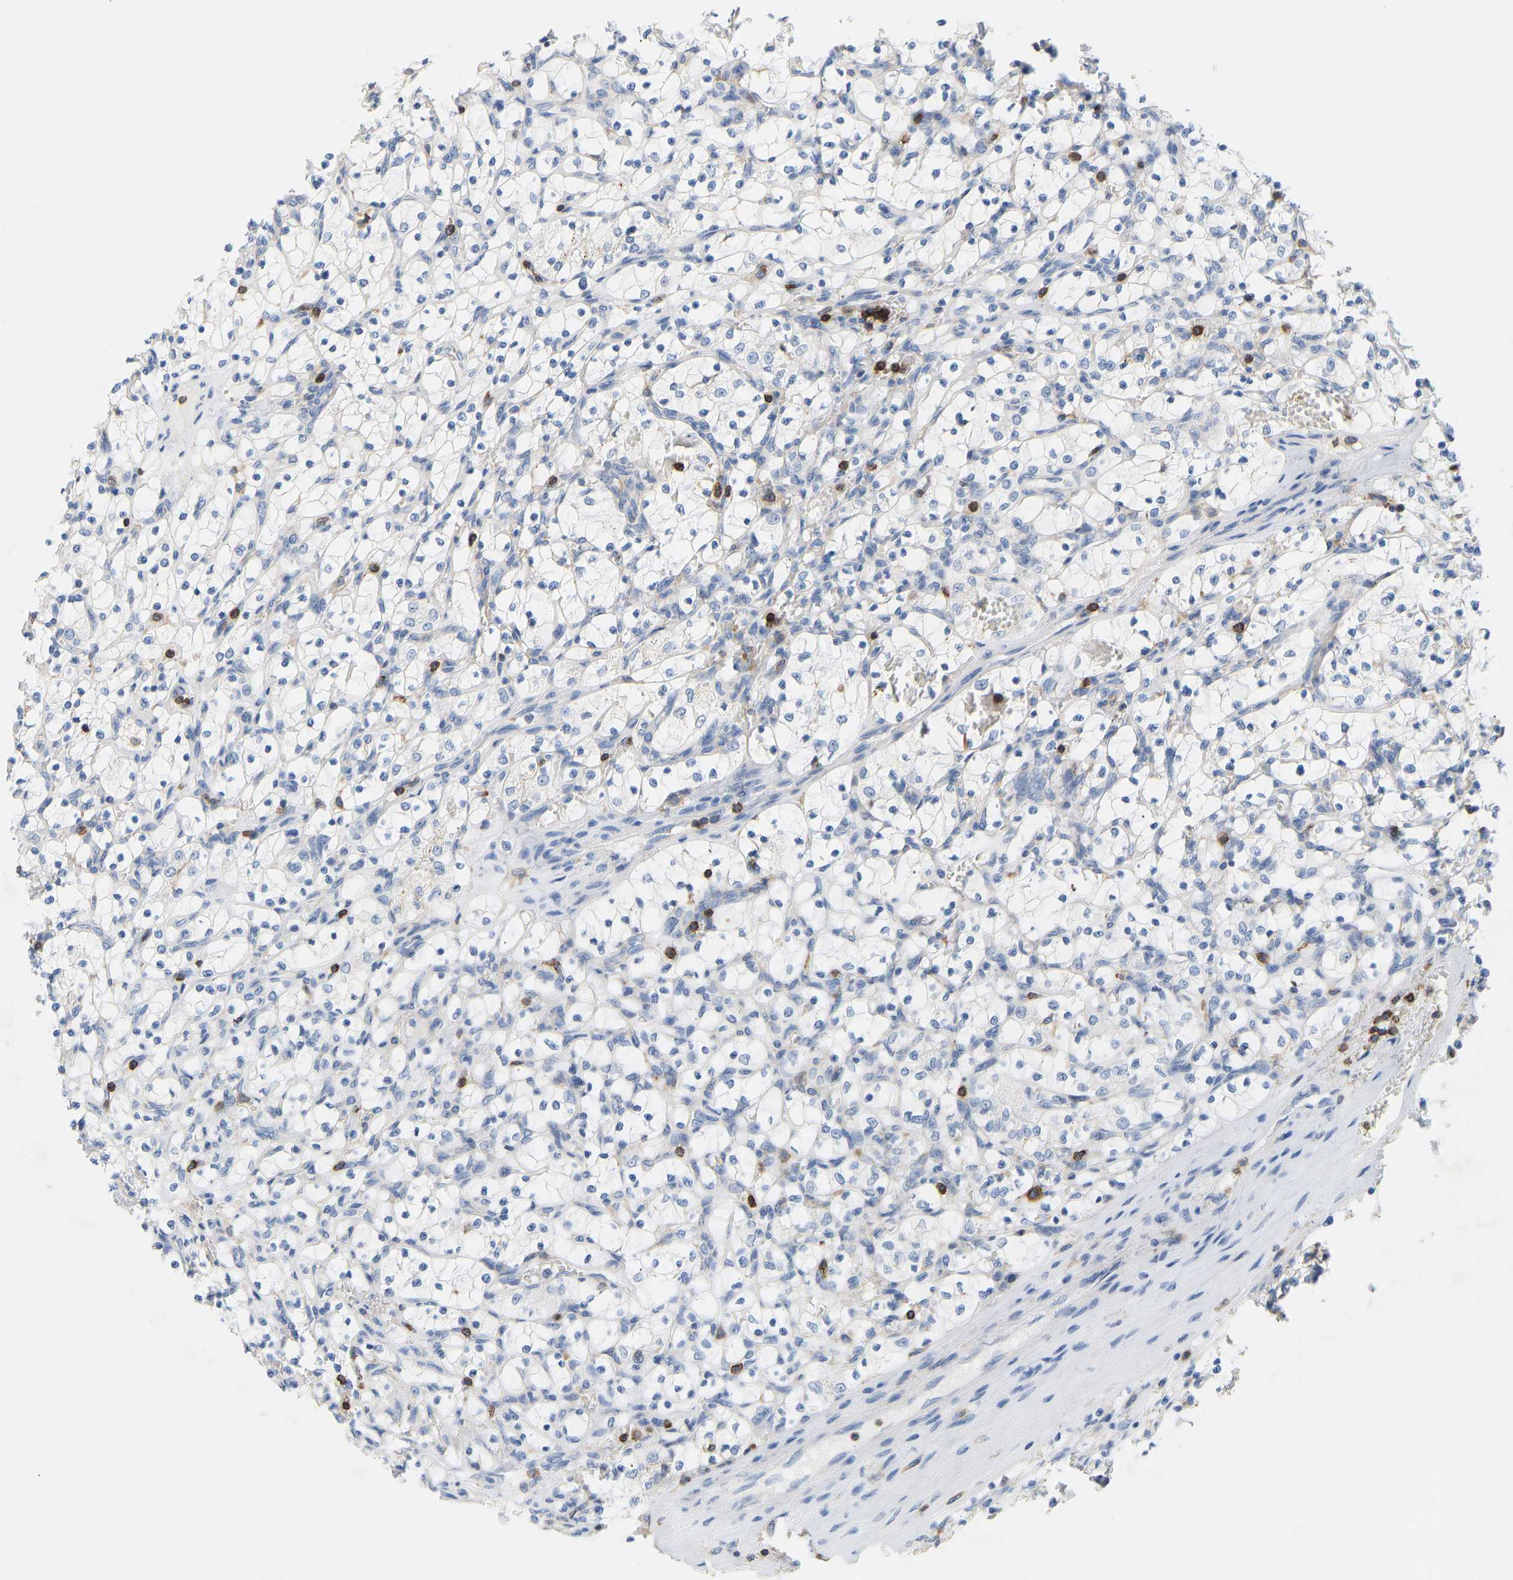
{"staining": {"intensity": "negative", "quantity": "none", "location": "none"}, "tissue": "renal cancer", "cell_type": "Tumor cells", "image_type": "cancer", "snomed": [{"axis": "morphology", "description": "Adenocarcinoma, NOS"}, {"axis": "topography", "description": "Kidney"}], "caption": "The image shows no staining of tumor cells in renal cancer. (Stains: DAB (3,3'-diaminobenzidine) immunohistochemistry with hematoxylin counter stain, Microscopy: brightfield microscopy at high magnification).", "gene": "EVL", "patient": {"sex": "female", "age": 69}}